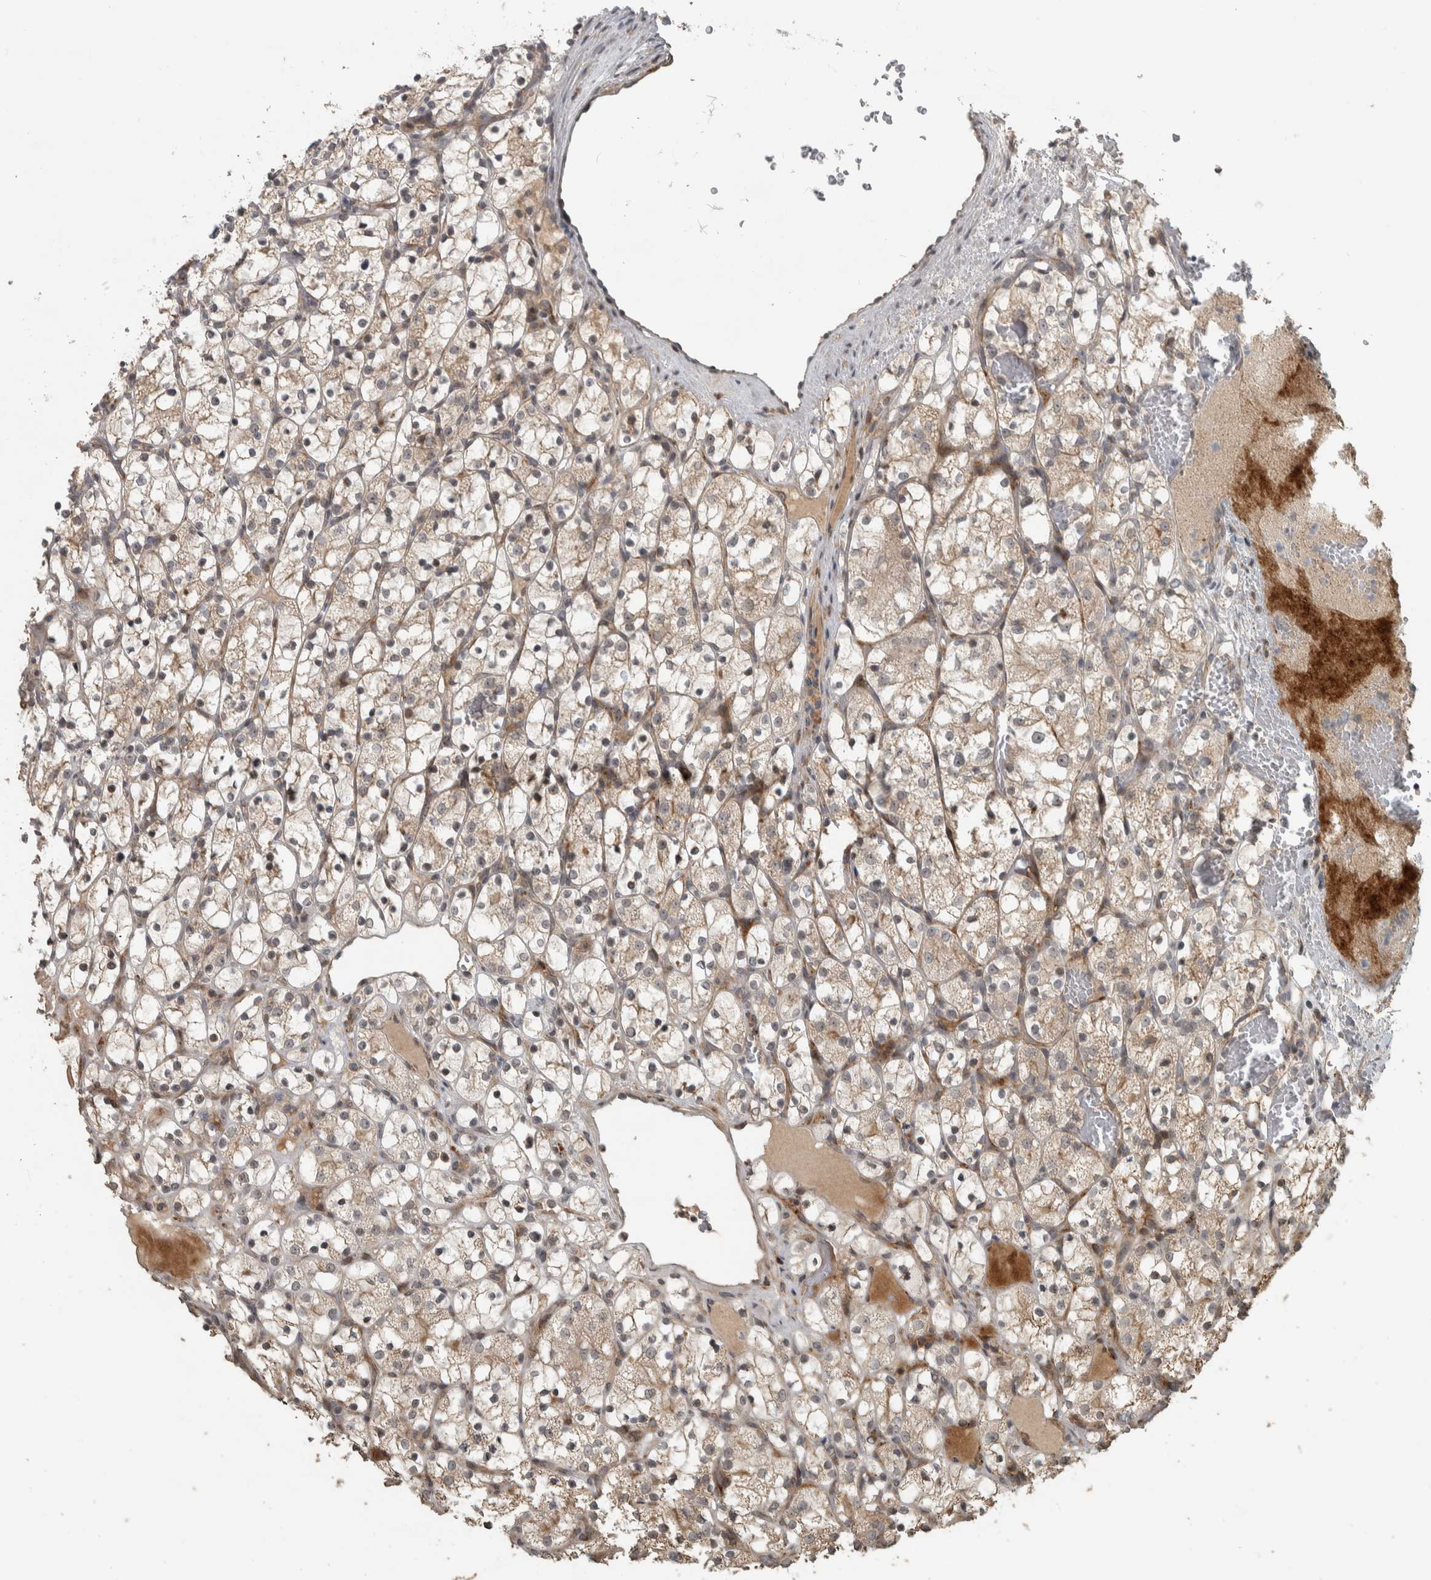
{"staining": {"intensity": "weak", "quantity": "<25%", "location": "cytoplasmic/membranous"}, "tissue": "renal cancer", "cell_type": "Tumor cells", "image_type": "cancer", "snomed": [{"axis": "morphology", "description": "Adenocarcinoma, NOS"}, {"axis": "topography", "description": "Kidney"}], "caption": "Immunohistochemical staining of human renal adenocarcinoma exhibits no significant staining in tumor cells. (DAB IHC, high magnification).", "gene": "ERAL1", "patient": {"sex": "female", "age": 69}}